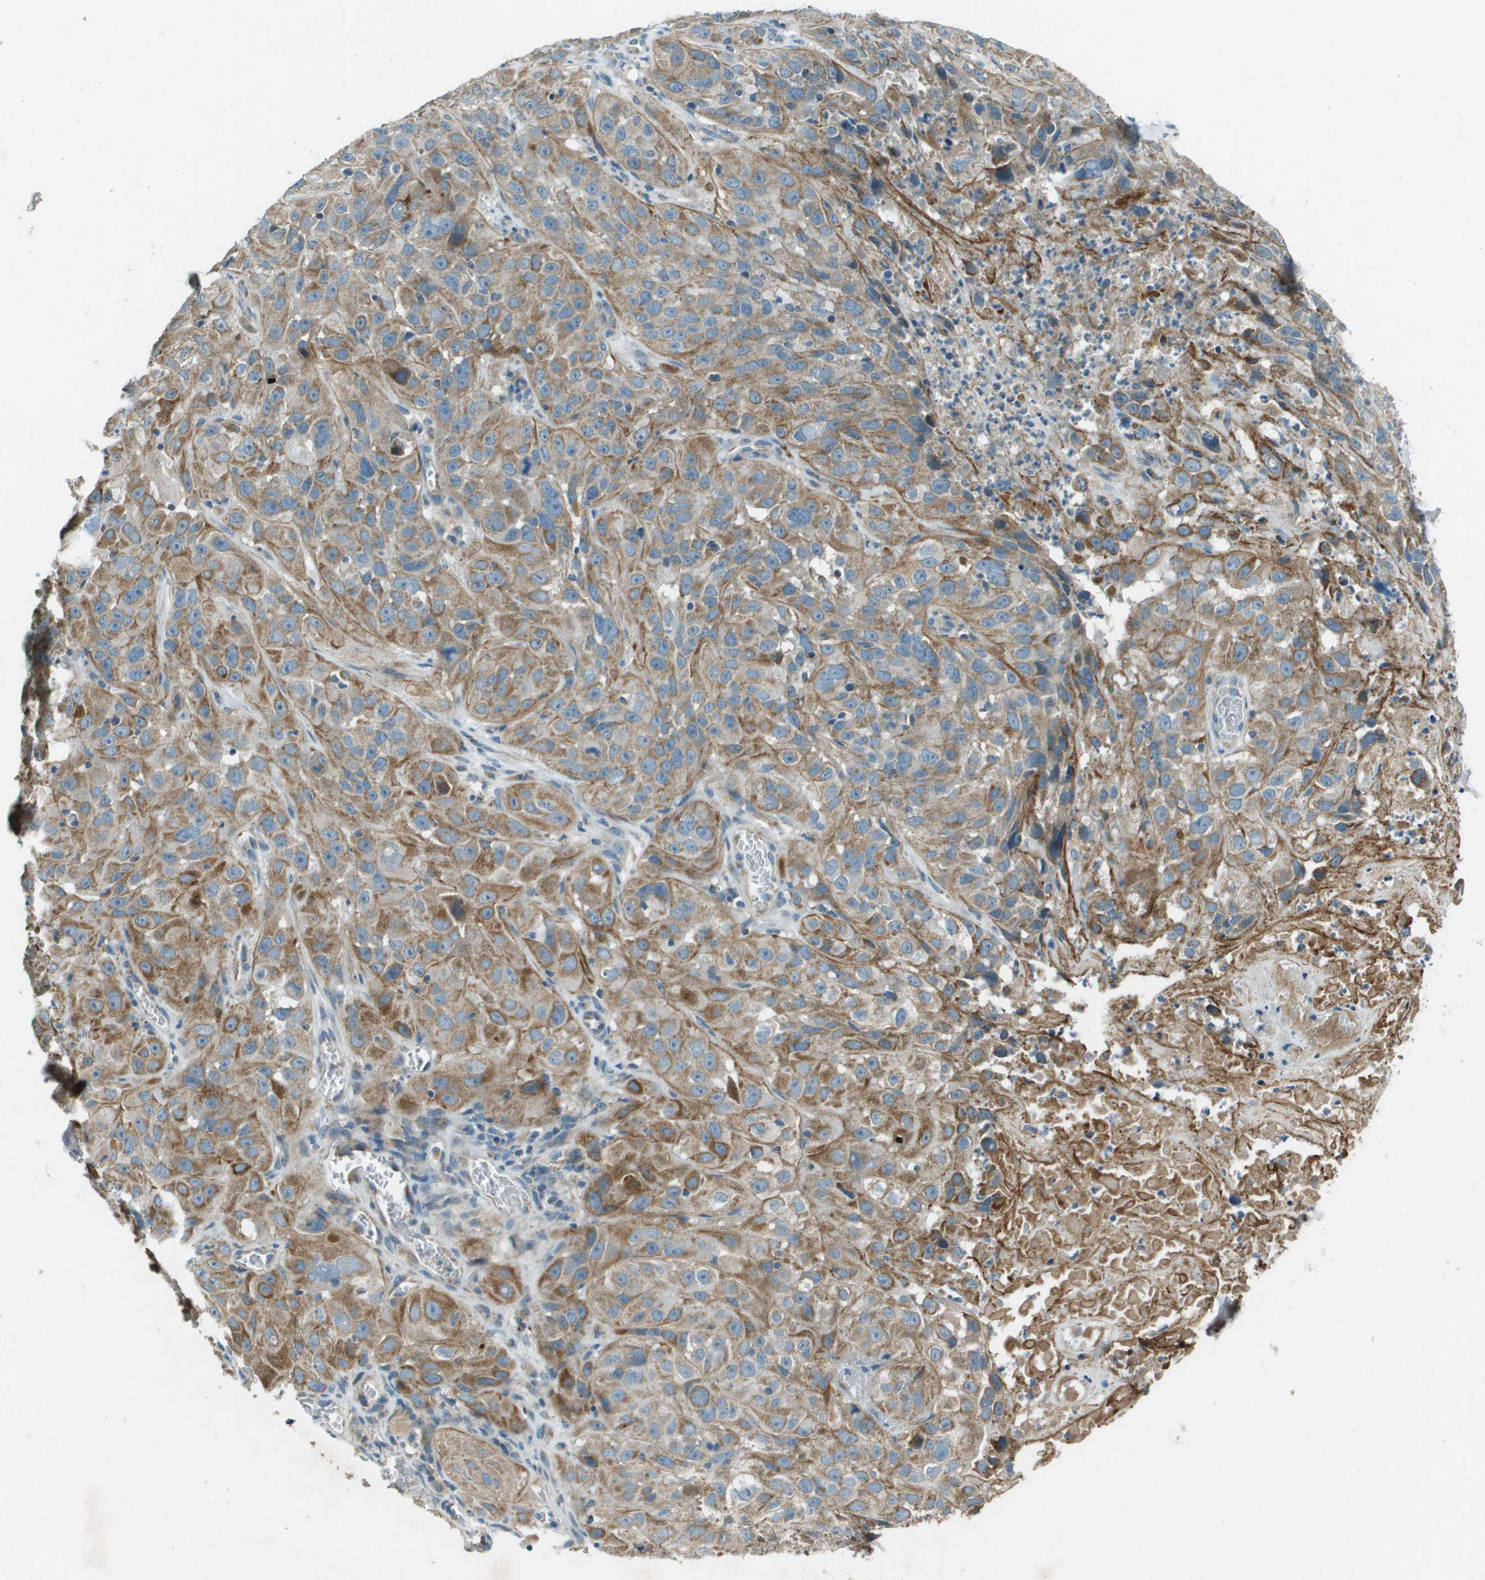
{"staining": {"intensity": "moderate", "quantity": ">75%", "location": "cytoplasmic/membranous"}, "tissue": "cervical cancer", "cell_type": "Tumor cells", "image_type": "cancer", "snomed": [{"axis": "morphology", "description": "Squamous cell carcinoma, NOS"}, {"axis": "topography", "description": "Cervix"}], "caption": "Tumor cells exhibit medium levels of moderate cytoplasmic/membranous positivity in approximately >75% of cells in human squamous cell carcinoma (cervical). (DAB (3,3'-diaminobenzidine) = brown stain, brightfield microscopy at high magnification).", "gene": "MIGA1", "patient": {"sex": "female", "age": 32}}